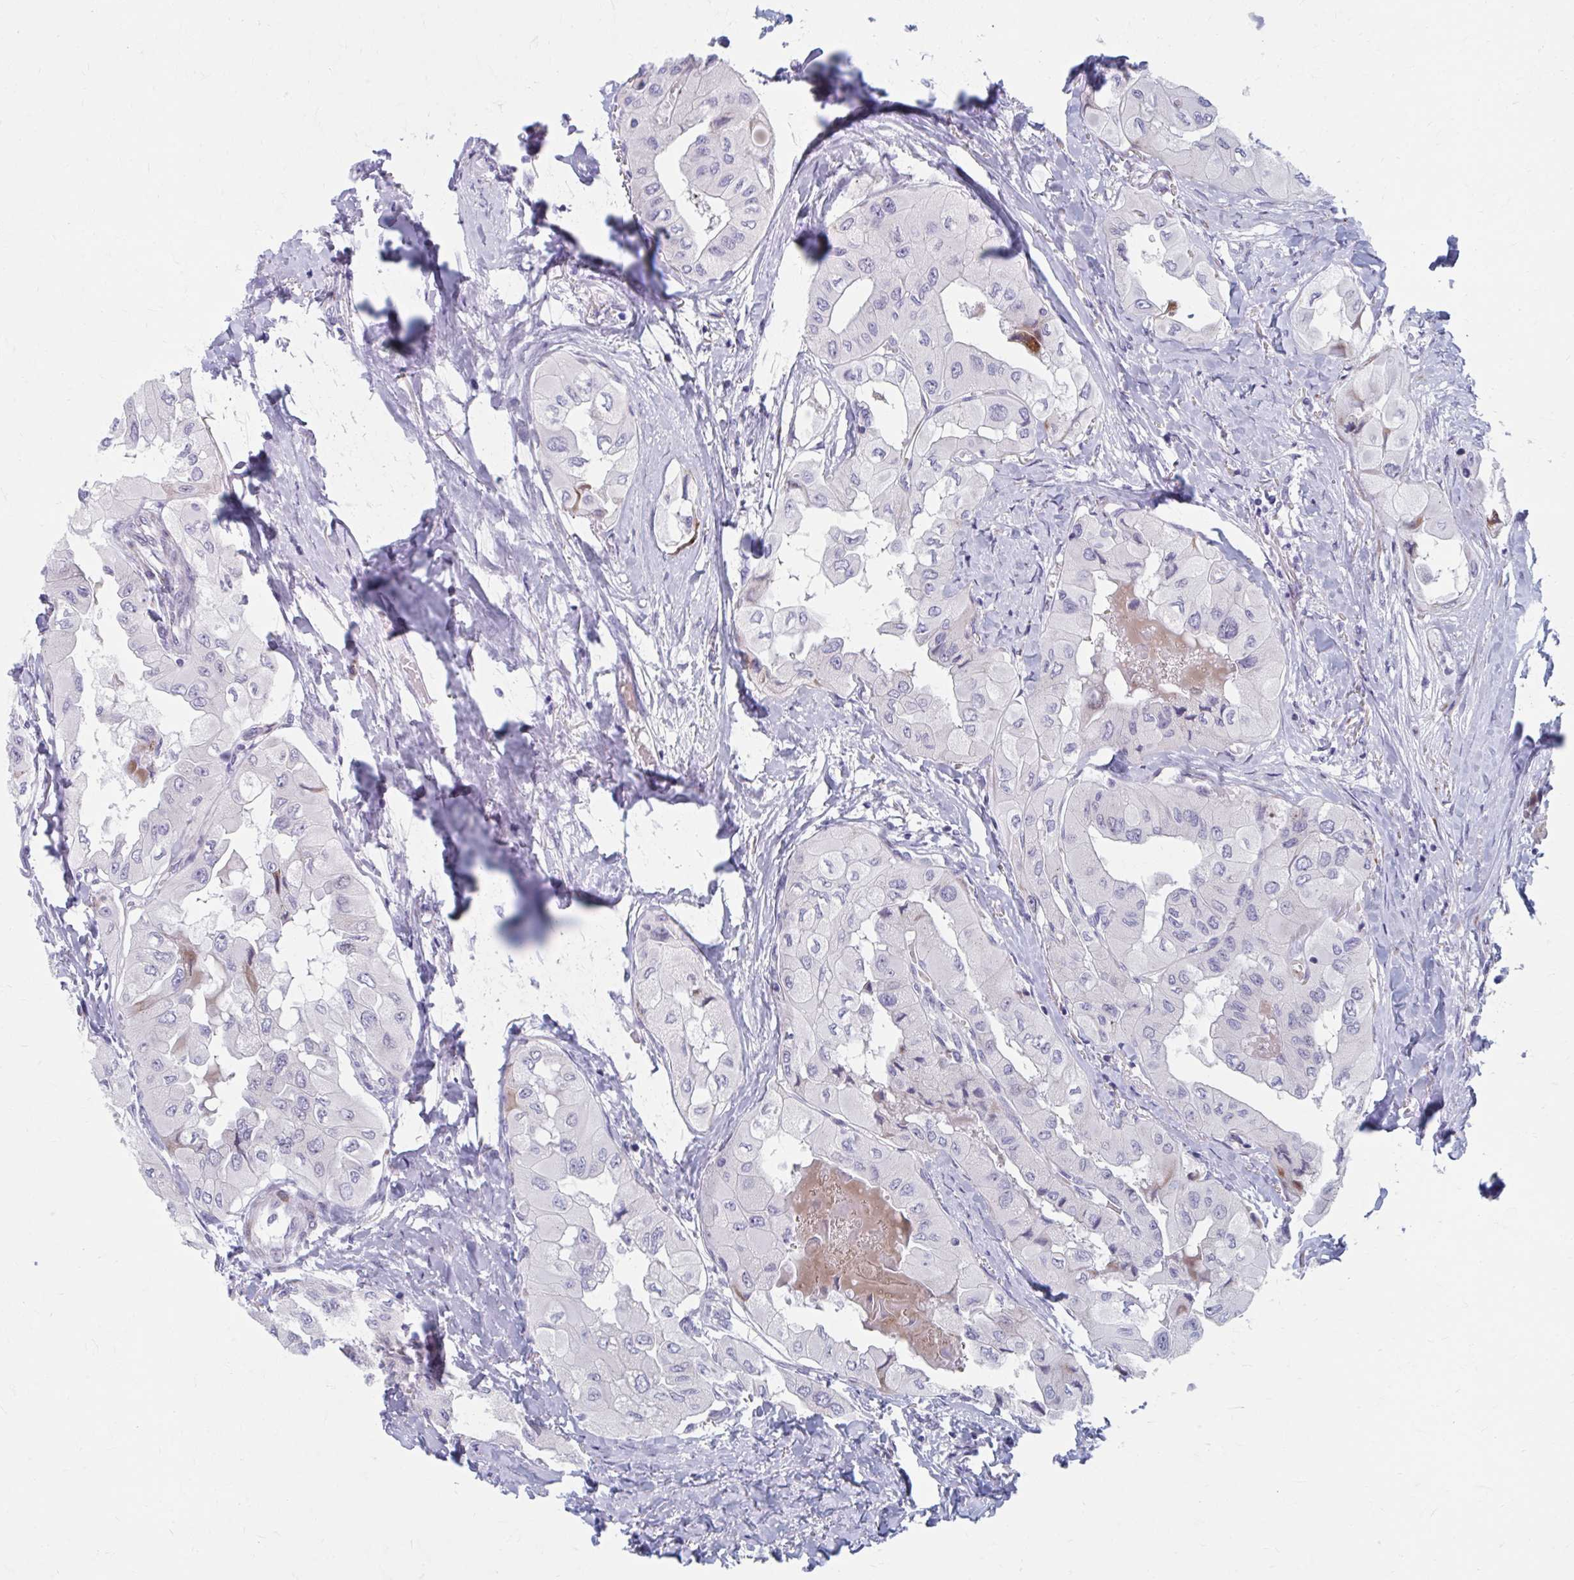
{"staining": {"intensity": "negative", "quantity": "none", "location": "none"}, "tissue": "thyroid cancer", "cell_type": "Tumor cells", "image_type": "cancer", "snomed": [{"axis": "morphology", "description": "Normal tissue, NOS"}, {"axis": "morphology", "description": "Papillary adenocarcinoma, NOS"}, {"axis": "topography", "description": "Thyroid gland"}], "caption": "Human thyroid cancer (papillary adenocarcinoma) stained for a protein using IHC demonstrates no expression in tumor cells.", "gene": "OLFM2", "patient": {"sex": "female", "age": 59}}